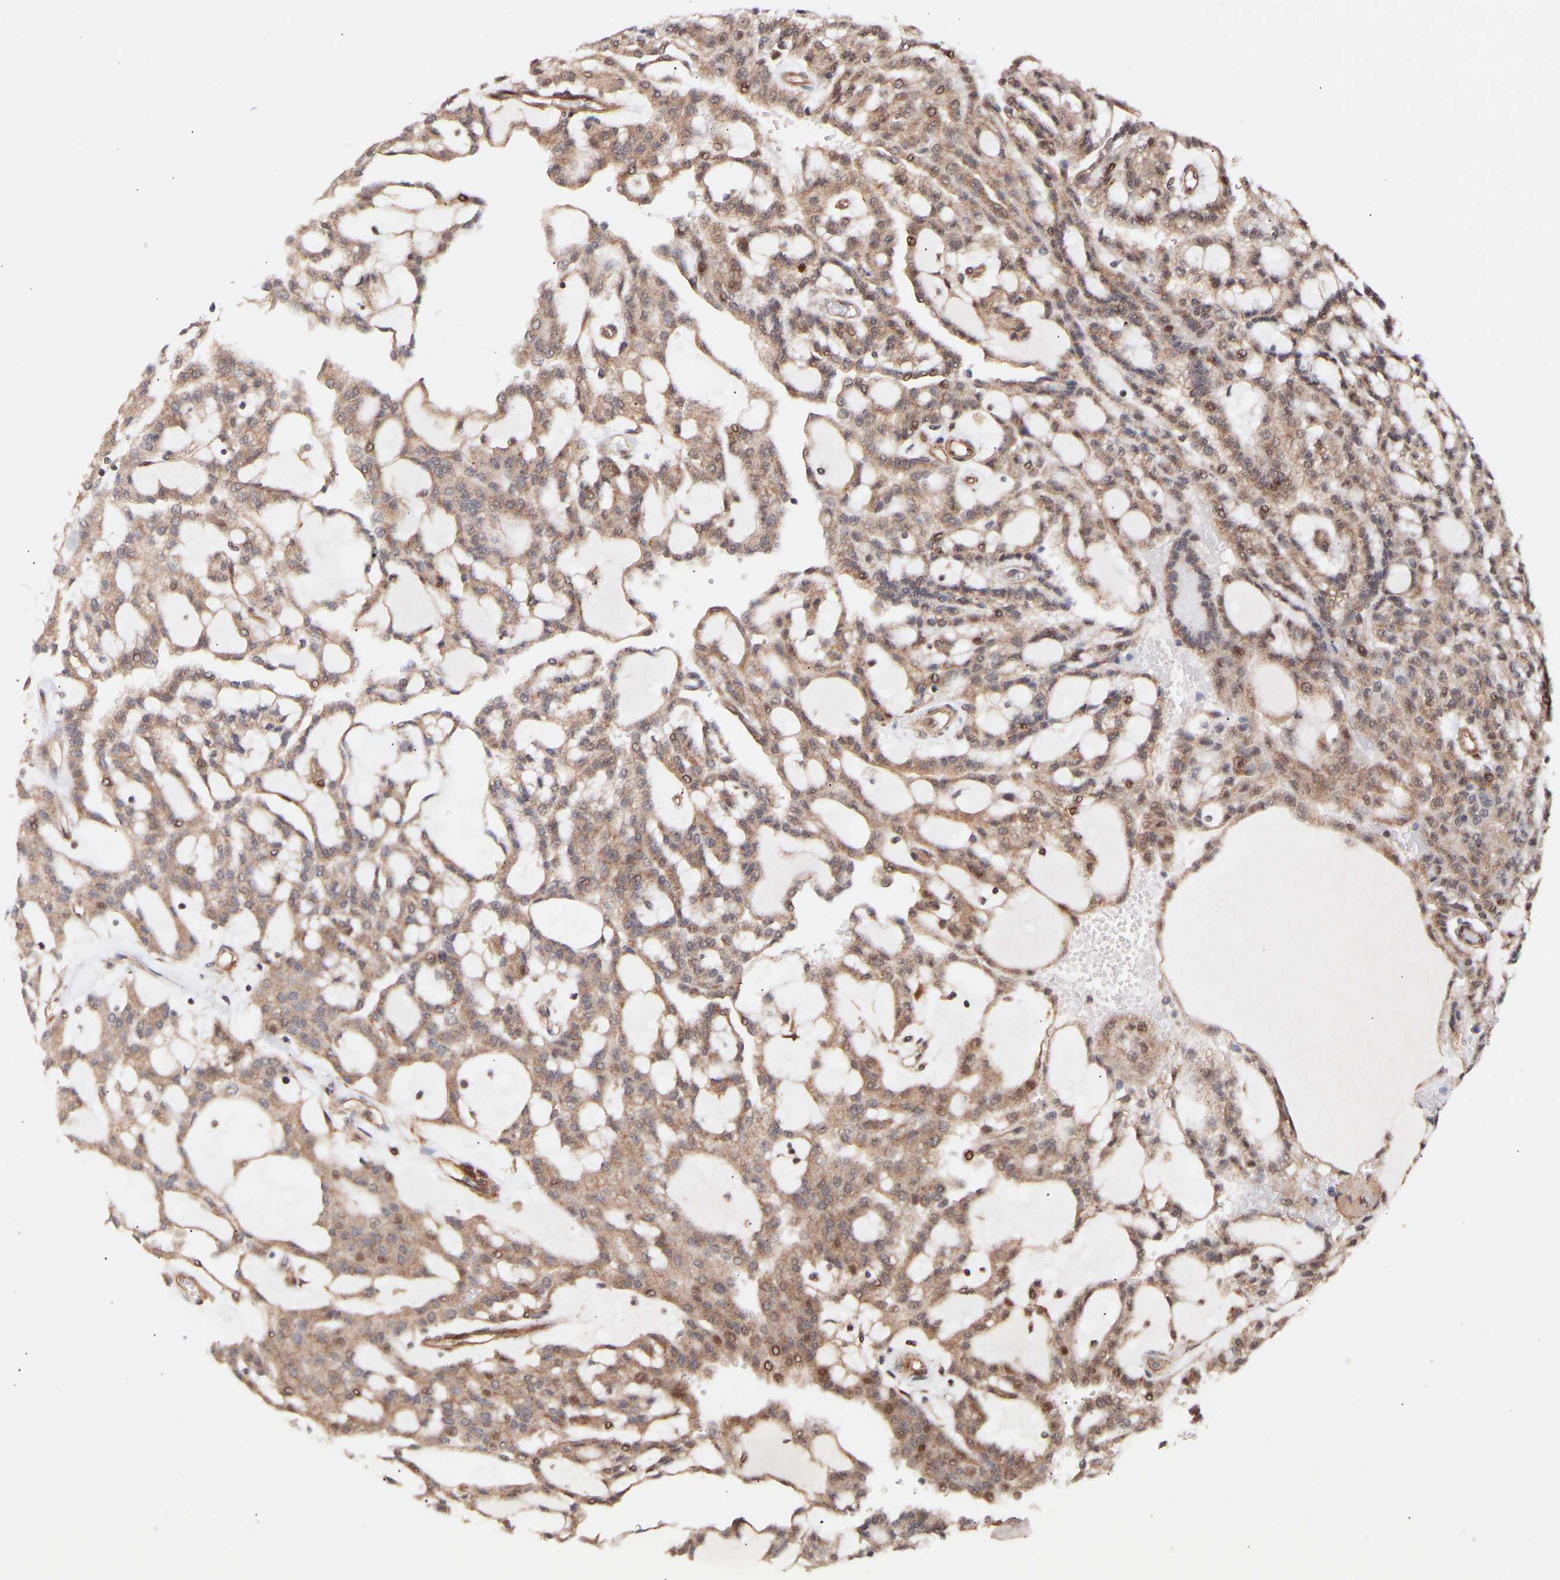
{"staining": {"intensity": "moderate", "quantity": ">75%", "location": "cytoplasmic/membranous"}, "tissue": "renal cancer", "cell_type": "Tumor cells", "image_type": "cancer", "snomed": [{"axis": "morphology", "description": "Adenocarcinoma, NOS"}, {"axis": "topography", "description": "Kidney"}], "caption": "Immunohistochemistry of human renal adenocarcinoma reveals medium levels of moderate cytoplasmic/membranous expression in approximately >75% of tumor cells. The protein of interest is stained brown, and the nuclei are stained in blue (DAB (3,3'-diaminobenzidine) IHC with brightfield microscopy, high magnification).", "gene": "PDLIM5", "patient": {"sex": "male", "age": 63}}